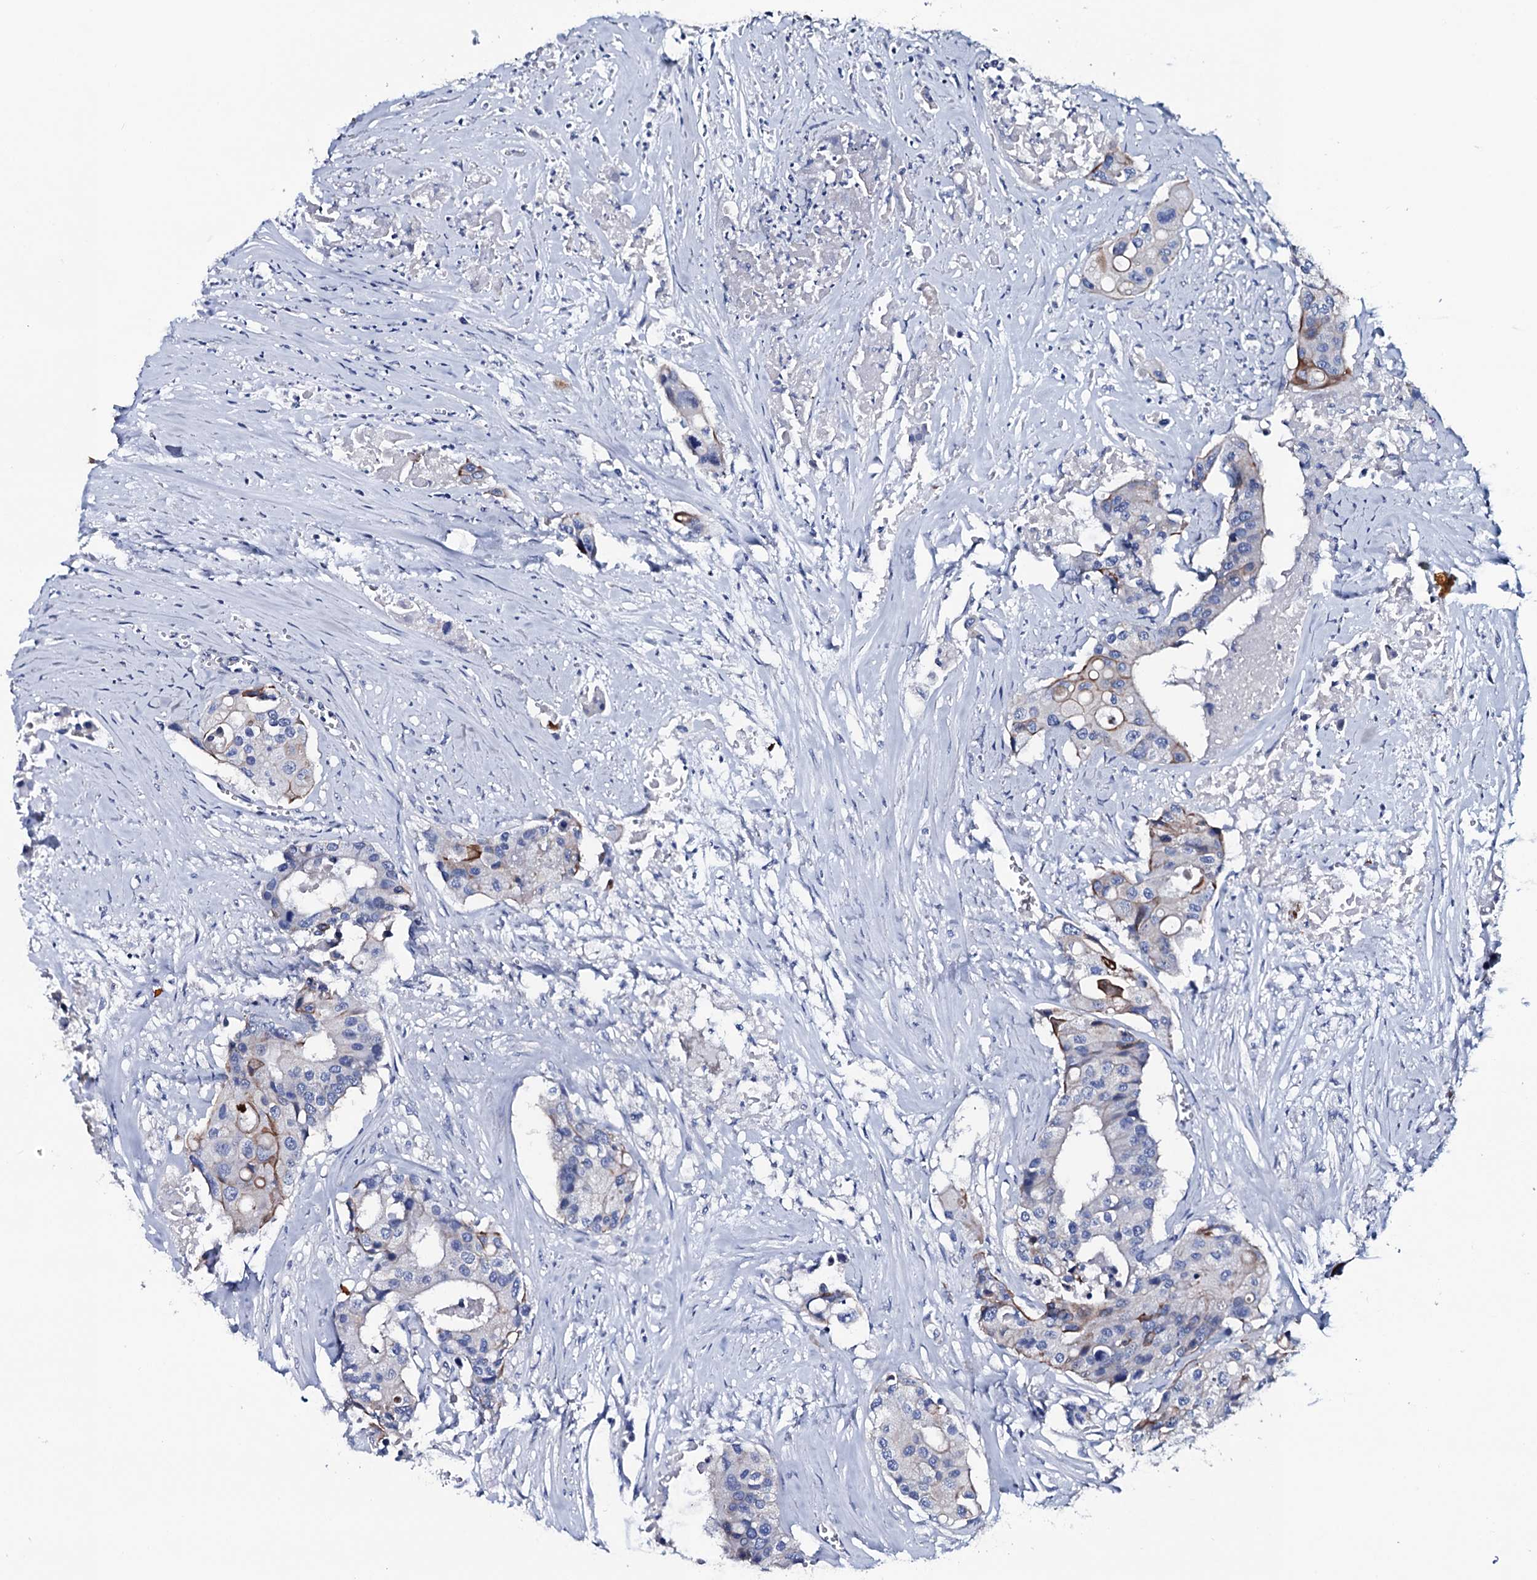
{"staining": {"intensity": "negative", "quantity": "none", "location": "none"}, "tissue": "colorectal cancer", "cell_type": "Tumor cells", "image_type": "cancer", "snomed": [{"axis": "morphology", "description": "Adenocarcinoma, NOS"}, {"axis": "topography", "description": "Colon"}], "caption": "IHC histopathology image of colorectal adenocarcinoma stained for a protein (brown), which reveals no staining in tumor cells.", "gene": "GYS2", "patient": {"sex": "male", "age": 77}}